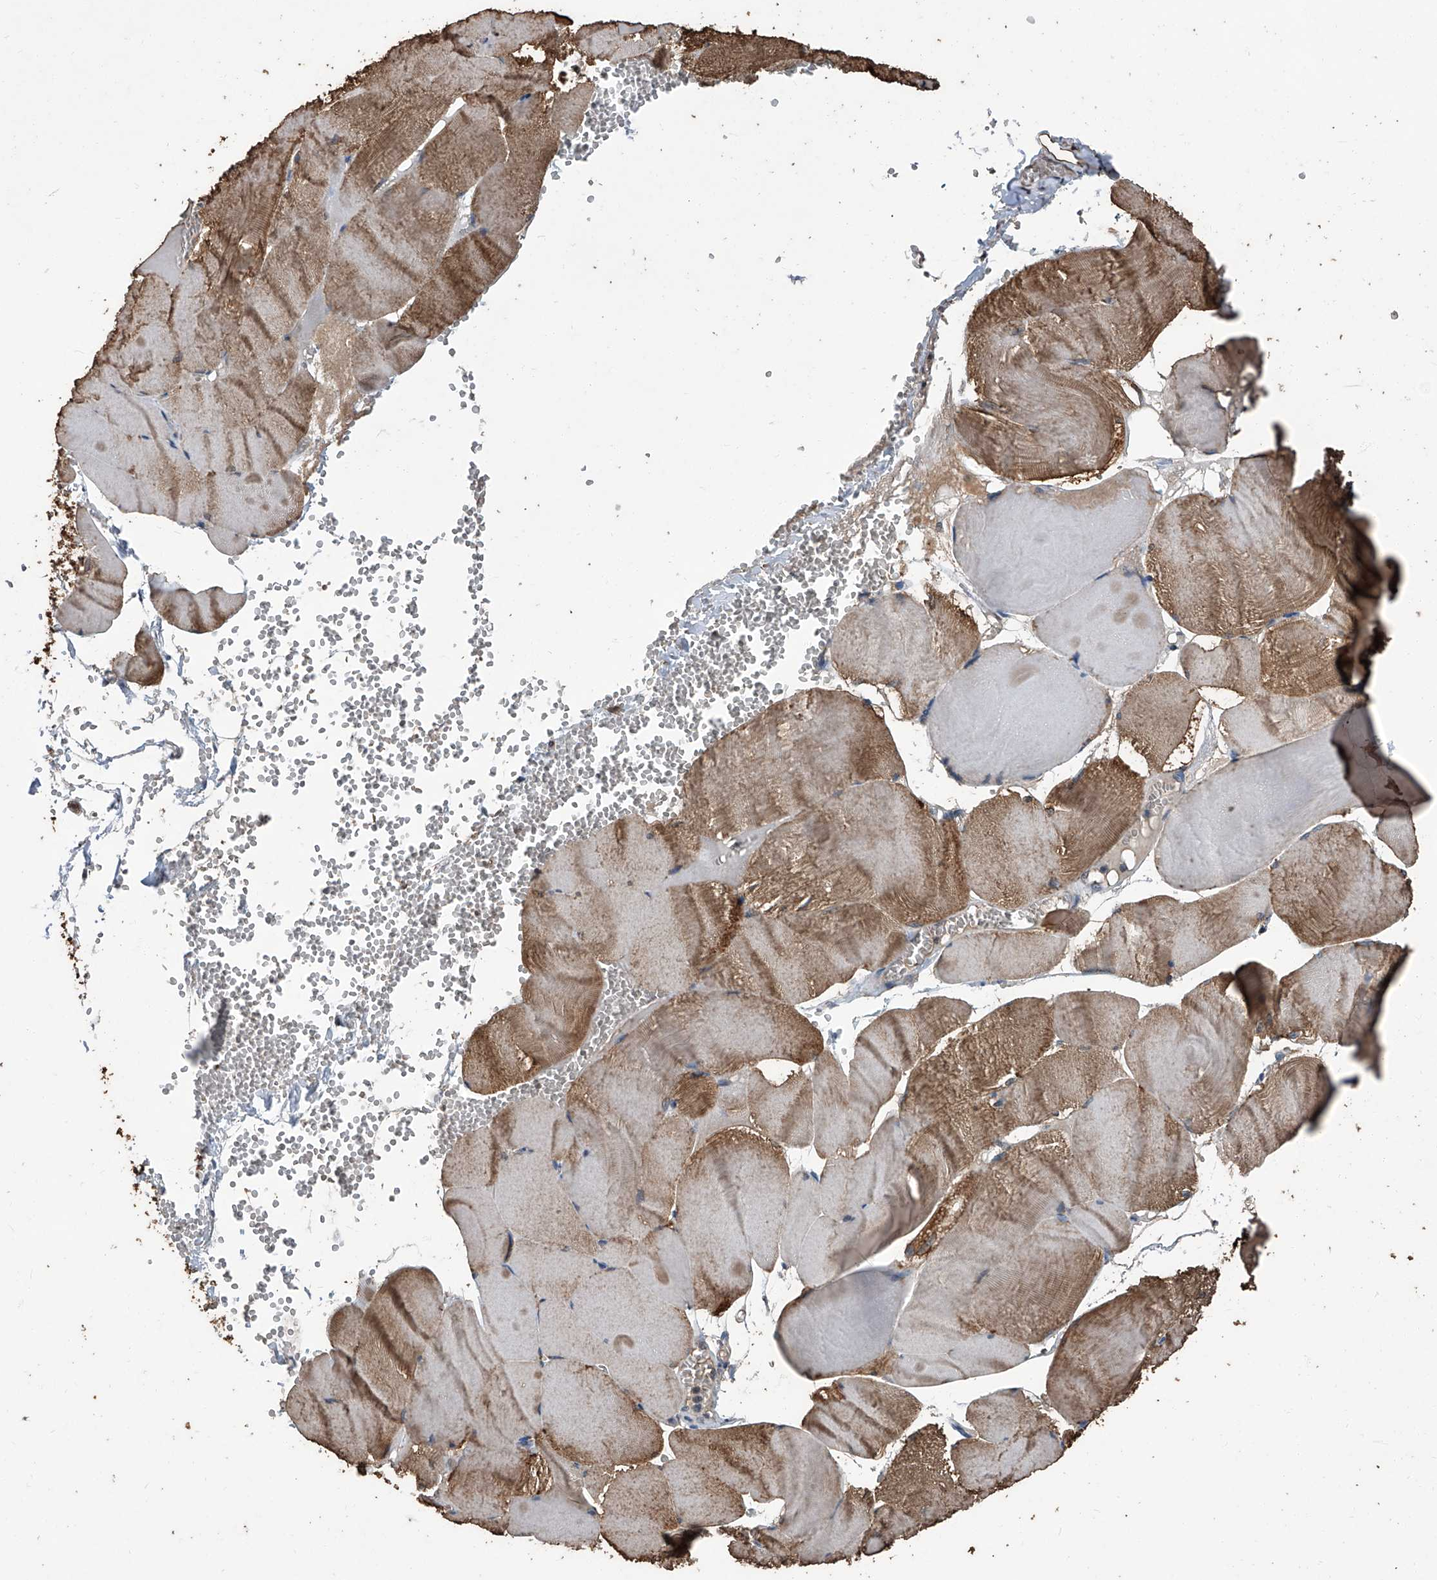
{"staining": {"intensity": "moderate", "quantity": "25%-75%", "location": "cytoplasmic/membranous"}, "tissue": "skeletal muscle", "cell_type": "Myocytes", "image_type": "normal", "snomed": [{"axis": "morphology", "description": "Normal tissue, NOS"}, {"axis": "morphology", "description": "Basal cell carcinoma"}, {"axis": "topography", "description": "Skeletal muscle"}], "caption": "Protein staining of benign skeletal muscle reveals moderate cytoplasmic/membranous positivity in about 25%-75% of myocytes.", "gene": "STARD7", "patient": {"sex": "female", "age": 64}}